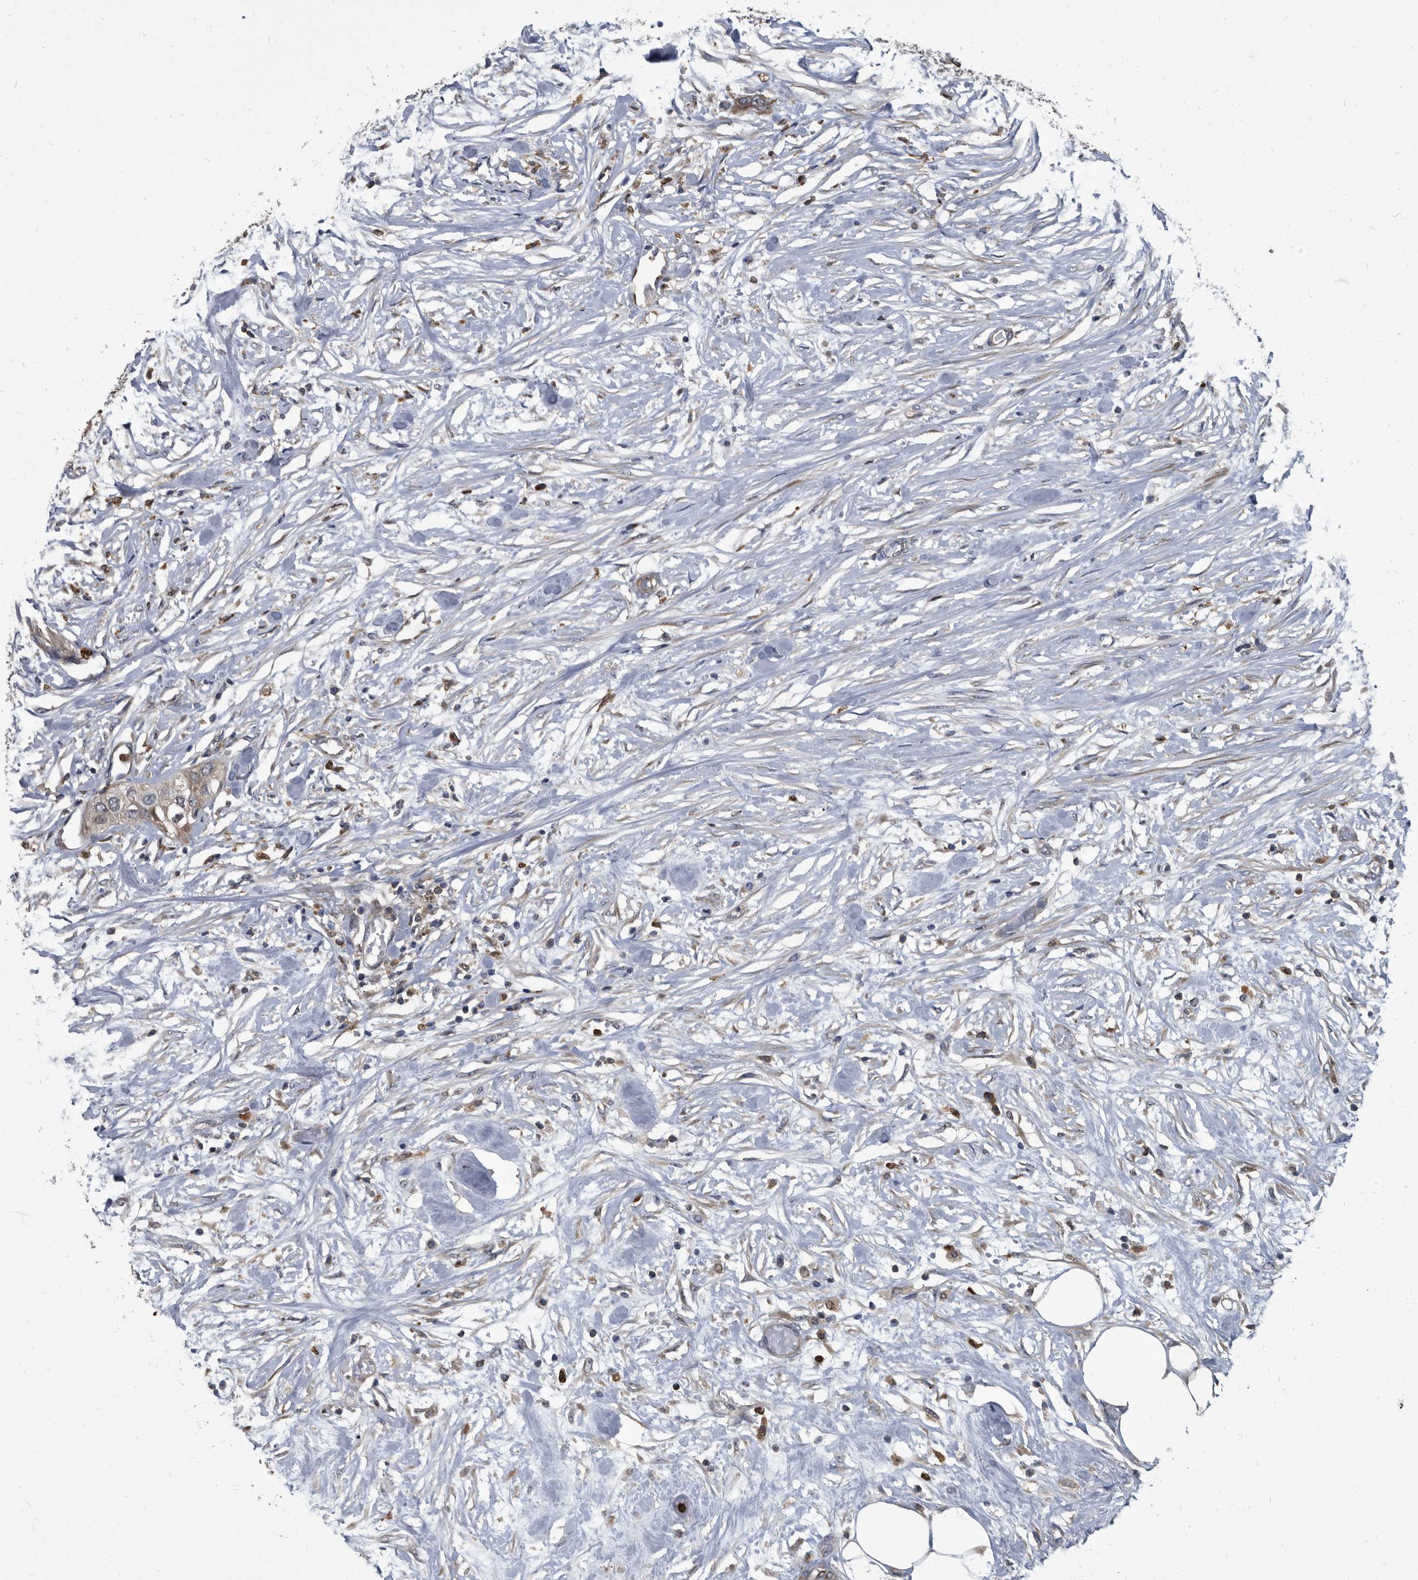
{"staining": {"intensity": "negative", "quantity": "none", "location": "none"}, "tissue": "urothelial cancer", "cell_type": "Tumor cells", "image_type": "cancer", "snomed": [{"axis": "morphology", "description": "Urothelial carcinoma, High grade"}, {"axis": "topography", "description": "Urinary bladder"}], "caption": "Tumor cells show no significant protein staining in urothelial carcinoma (high-grade).", "gene": "CDV3", "patient": {"sex": "male", "age": 64}}